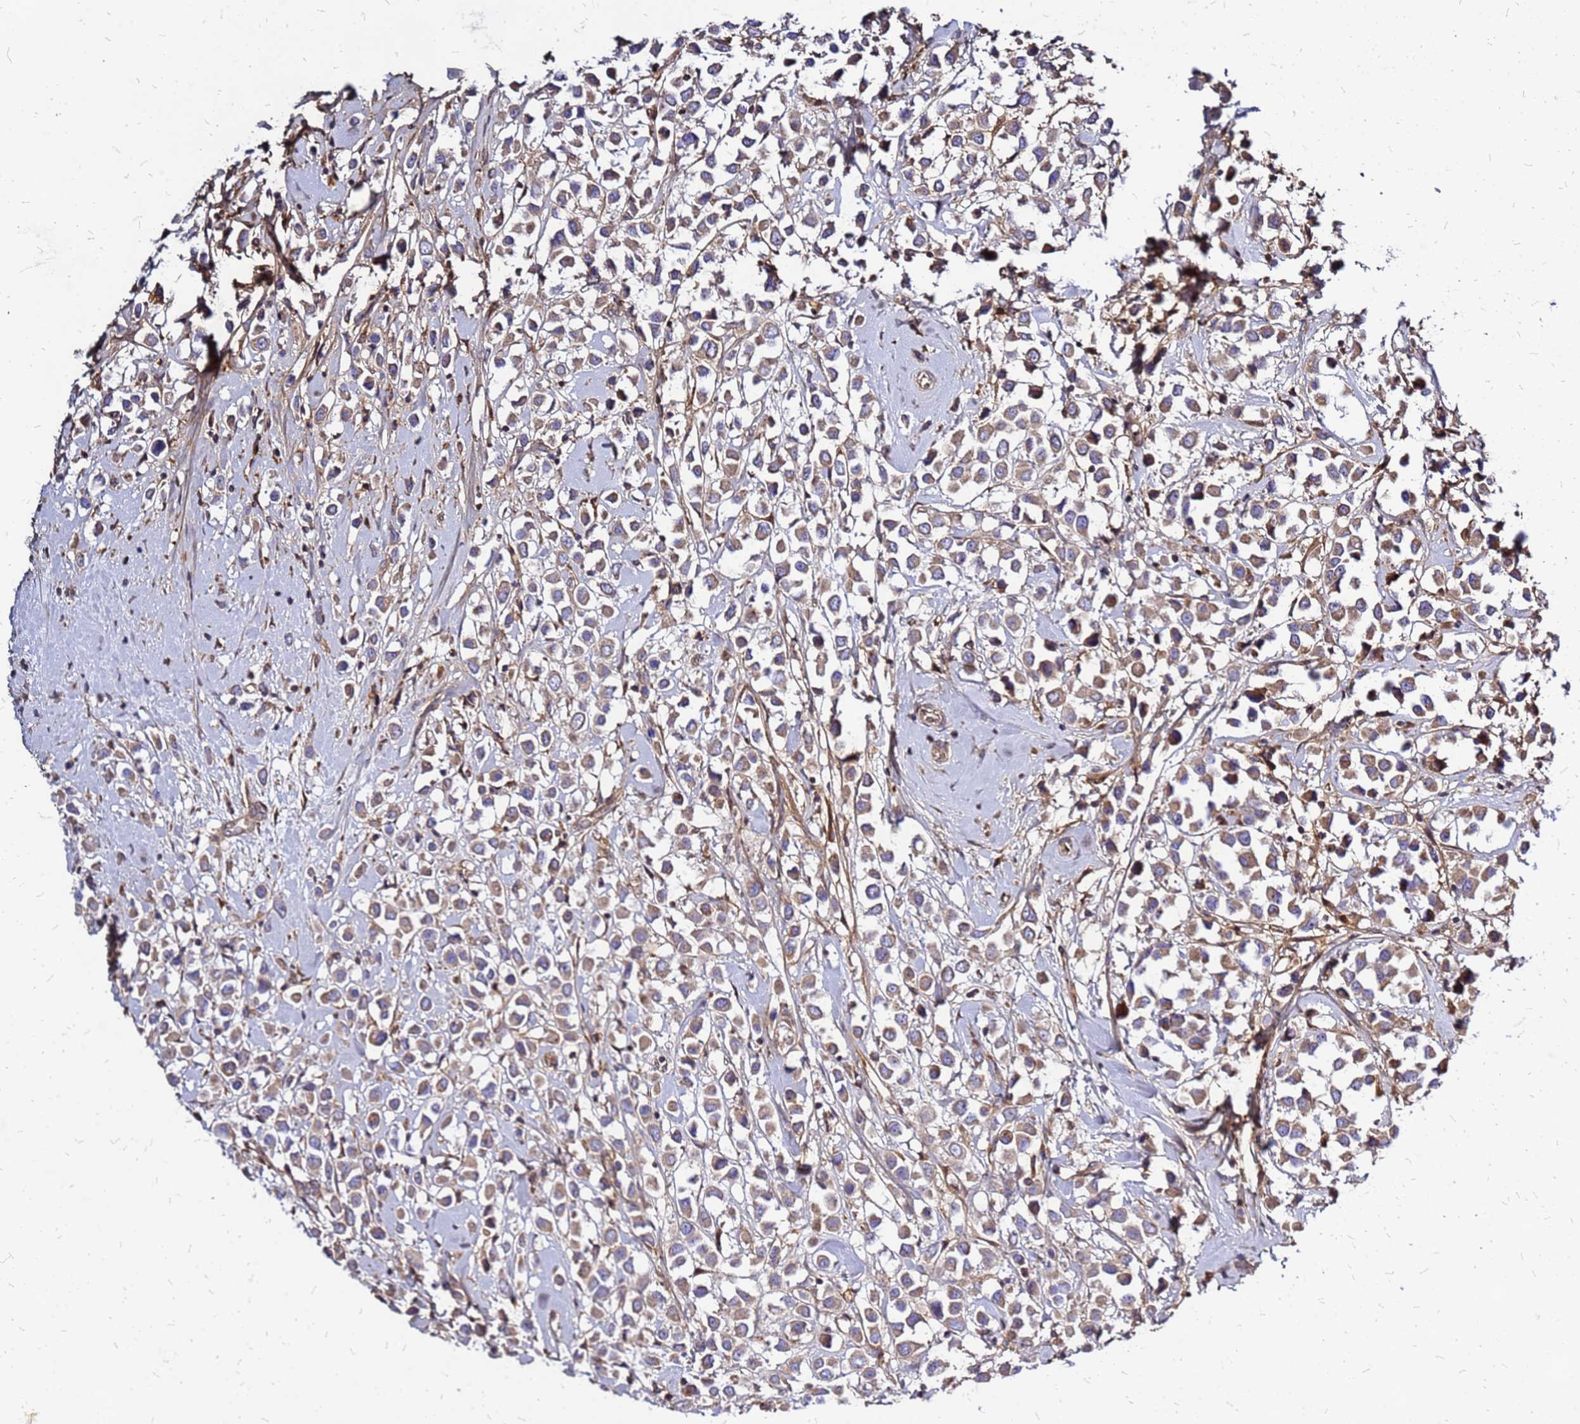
{"staining": {"intensity": "weak", "quantity": ">75%", "location": "cytoplasmic/membranous"}, "tissue": "breast cancer", "cell_type": "Tumor cells", "image_type": "cancer", "snomed": [{"axis": "morphology", "description": "Duct carcinoma"}, {"axis": "topography", "description": "Breast"}], "caption": "This is a micrograph of immunohistochemistry staining of breast cancer (invasive ductal carcinoma), which shows weak positivity in the cytoplasmic/membranous of tumor cells.", "gene": "CYBC1", "patient": {"sex": "female", "age": 87}}